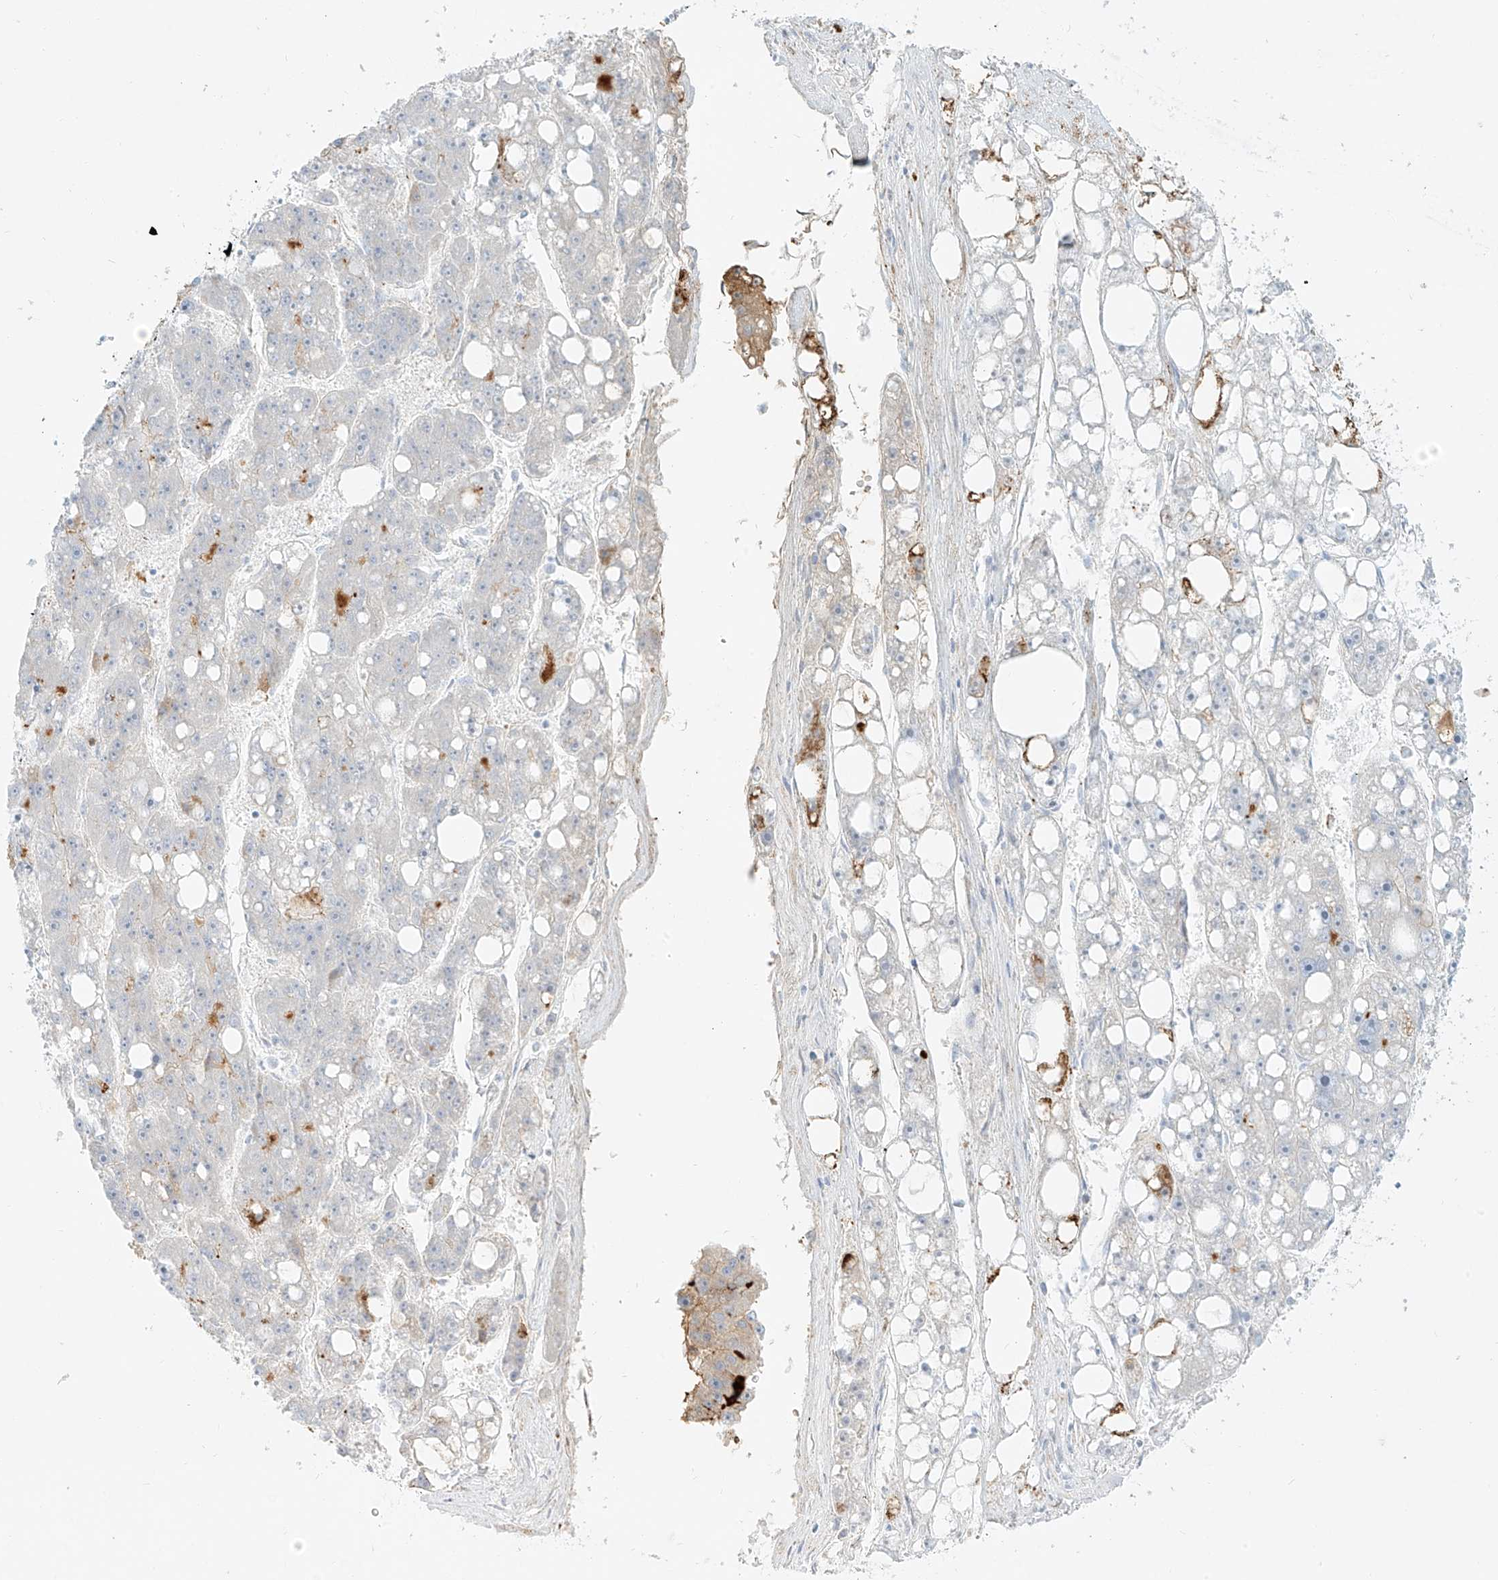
{"staining": {"intensity": "negative", "quantity": "none", "location": "none"}, "tissue": "liver cancer", "cell_type": "Tumor cells", "image_type": "cancer", "snomed": [{"axis": "morphology", "description": "Carcinoma, Hepatocellular, NOS"}, {"axis": "topography", "description": "Liver"}], "caption": "Immunohistochemistry (IHC) of liver hepatocellular carcinoma reveals no staining in tumor cells.", "gene": "OCSTAMP", "patient": {"sex": "female", "age": 61}}